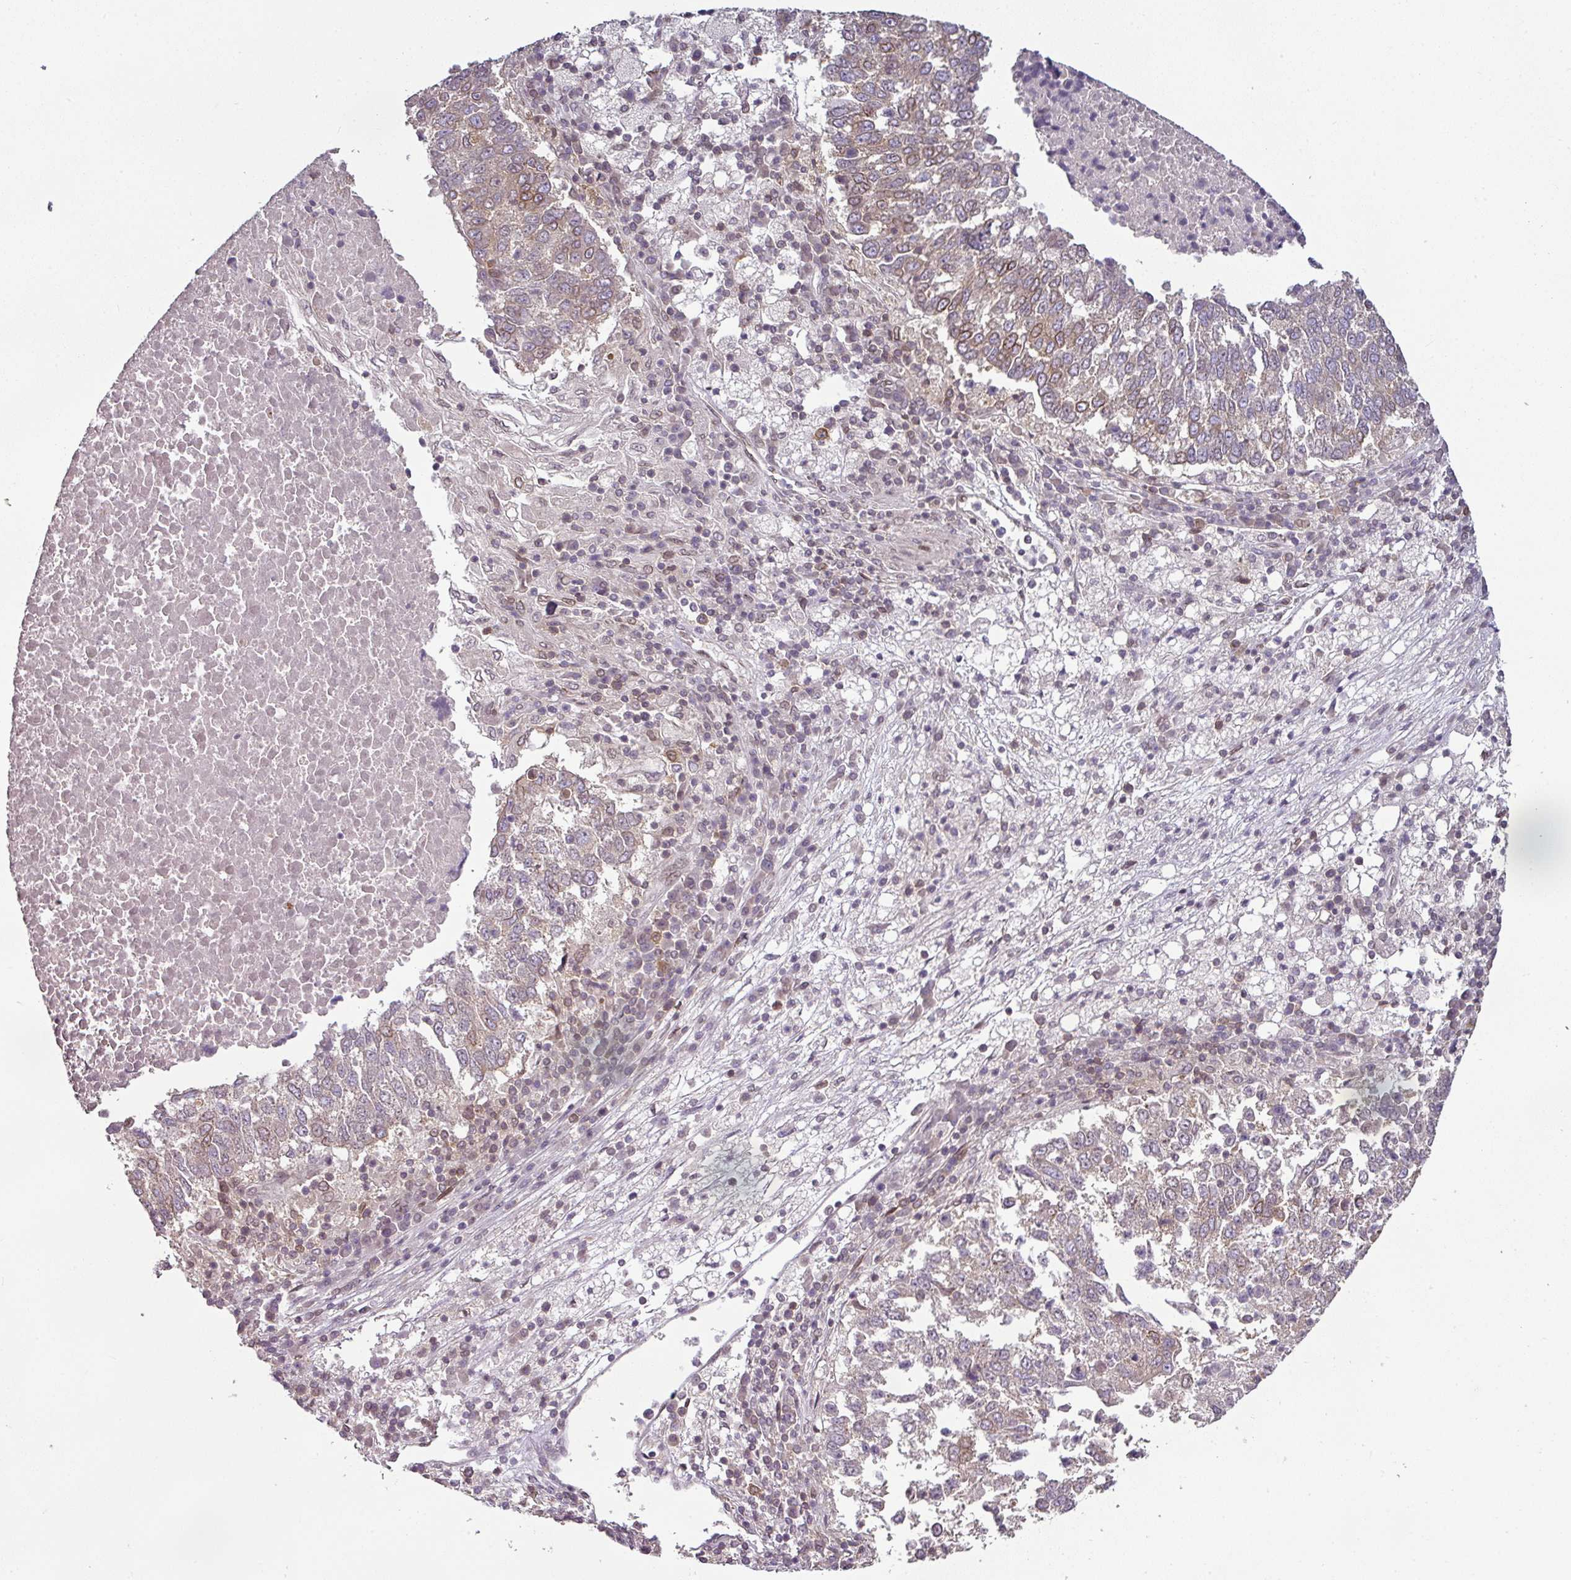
{"staining": {"intensity": "moderate", "quantity": "<25%", "location": "cytoplasmic/membranous"}, "tissue": "lung cancer", "cell_type": "Tumor cells", "image_type": "cancer", "snomed": [{"axis": "morphology", "description": "Squamous cell carcinoma, NOS"}, {"axis": "topography", "description": "Lung"}], "caption": "Immunohistochemical staining of human squamous cell carcinoma (lung) reveals low levels of moderate cytoplasmic/membranous expression in about <25% of tumor cells. The staining is performed using DAB (3,3'-diaminobenzidine) brown chromogen to label protein expression. The nuclei are counter-stained blue using hematoxylin.", "gene": "RANGAP1", "patient": {"sex": "male", "age": 73}}